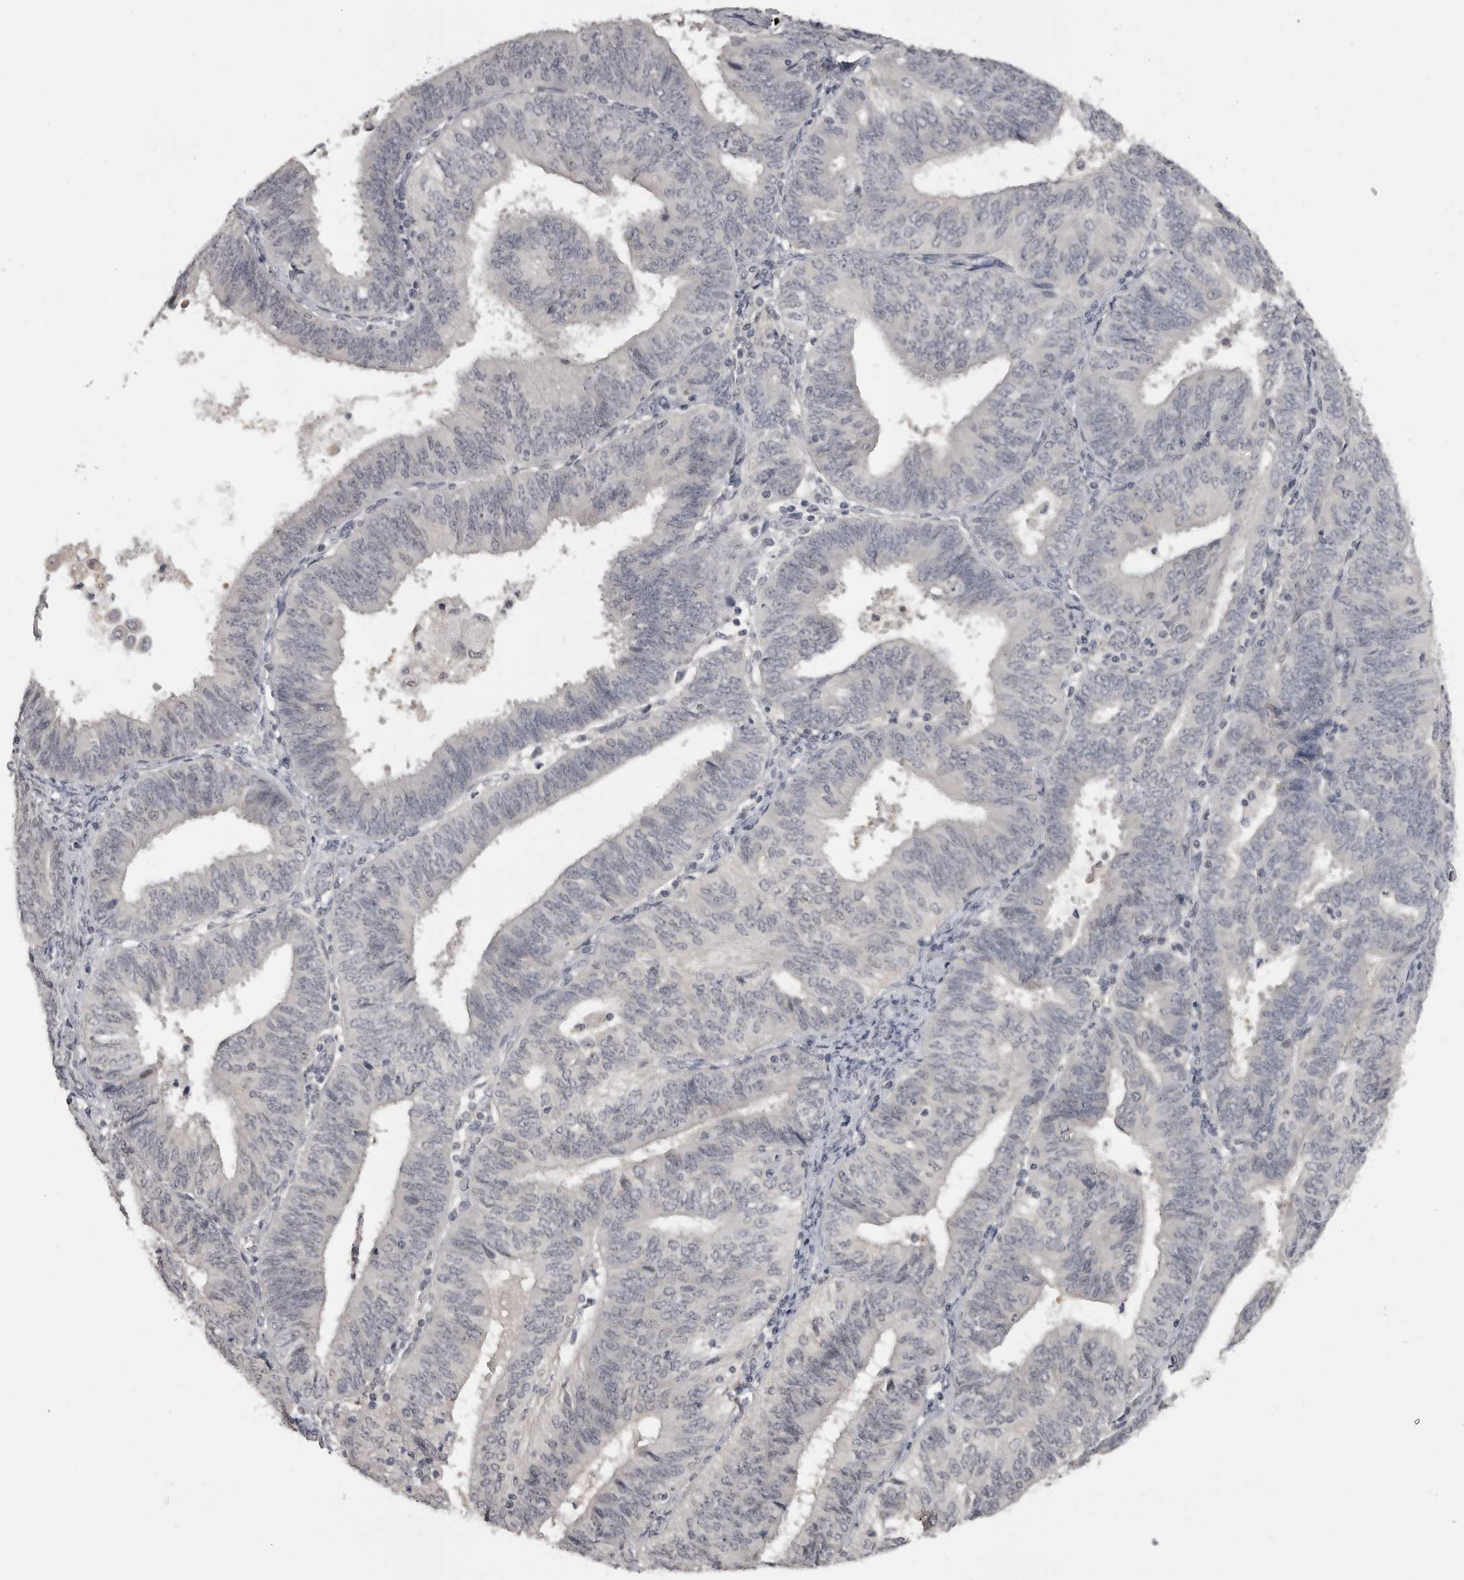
{"staining": {"intensity": "negative", "quantity": "none", "location": "none"}, "tissue": "endometrial cancer", "cell_type": "Tumor cells", "image_type": "cancer", "snomed": [{"axis": "morphology", "description": "Adenocarcinoma, NOS"}, {"axis": "topography", "description": "Endometrium"}], "caption": "Image shows no significant protein positivity in tumor cells of endometrial cancer.", "gene": "MRTO4", "patient": {"sex": "female", "age": 58}}